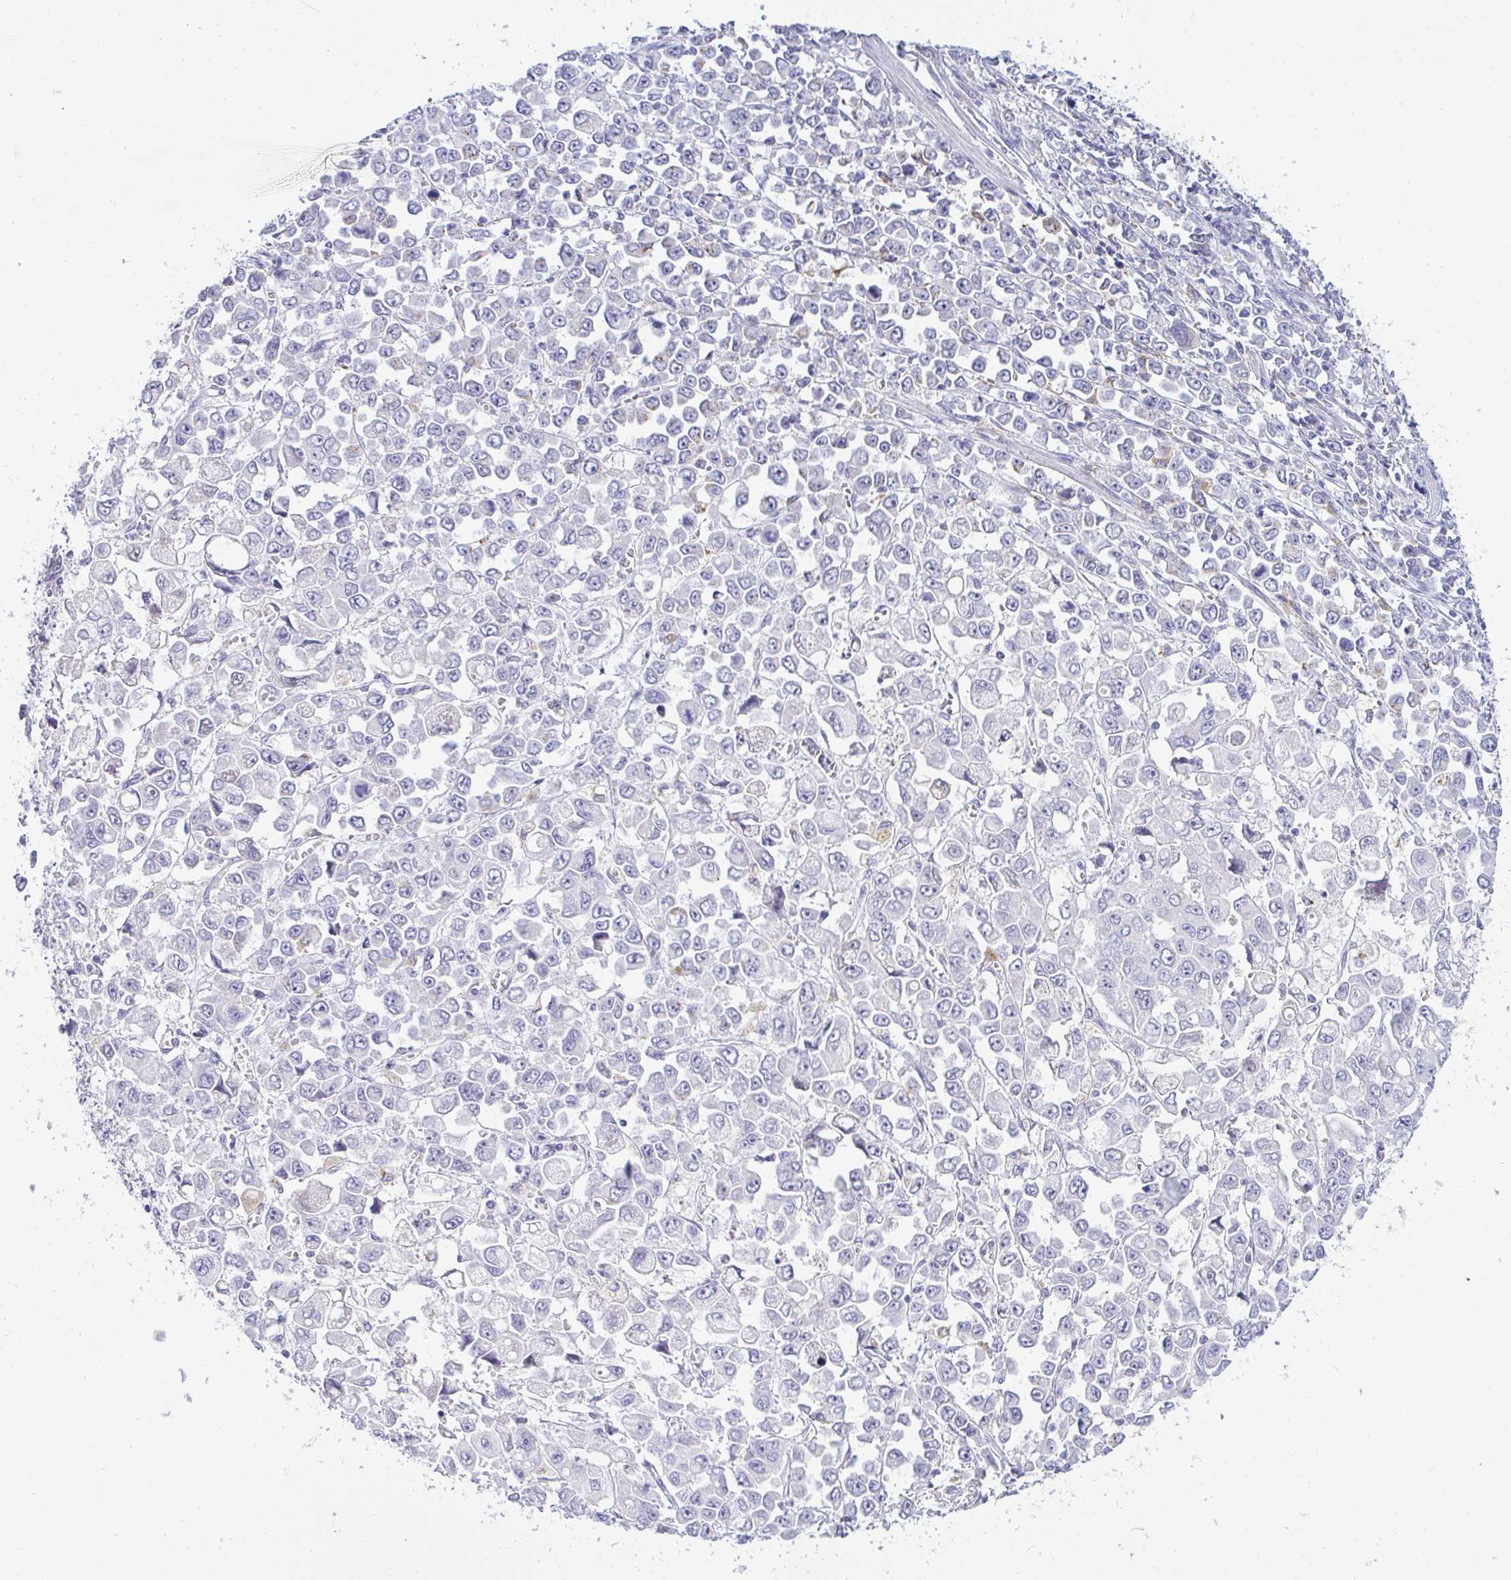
{"staining": {"intensity": "negative", "quantity": "none", "location": "none"}, "tissue": "stomach cancer", "cell_type": "Tumor cells", "image_type": "cancer", "snomed": [{"axis": "morphology", "description": "Adenocarcinoma, NOS"}, {"axis": "topography", "description": "Stomach, upper"}], "caption": "High magnification brightfield microscopy of stomach cancer (adenocarcinoma) stained with DAB (brown) and counterstained with hematoxylin (blue): tumor cells show no significant staining.", "gene": "OR51D1", "patient": {"sex": "male", "age": 70}}